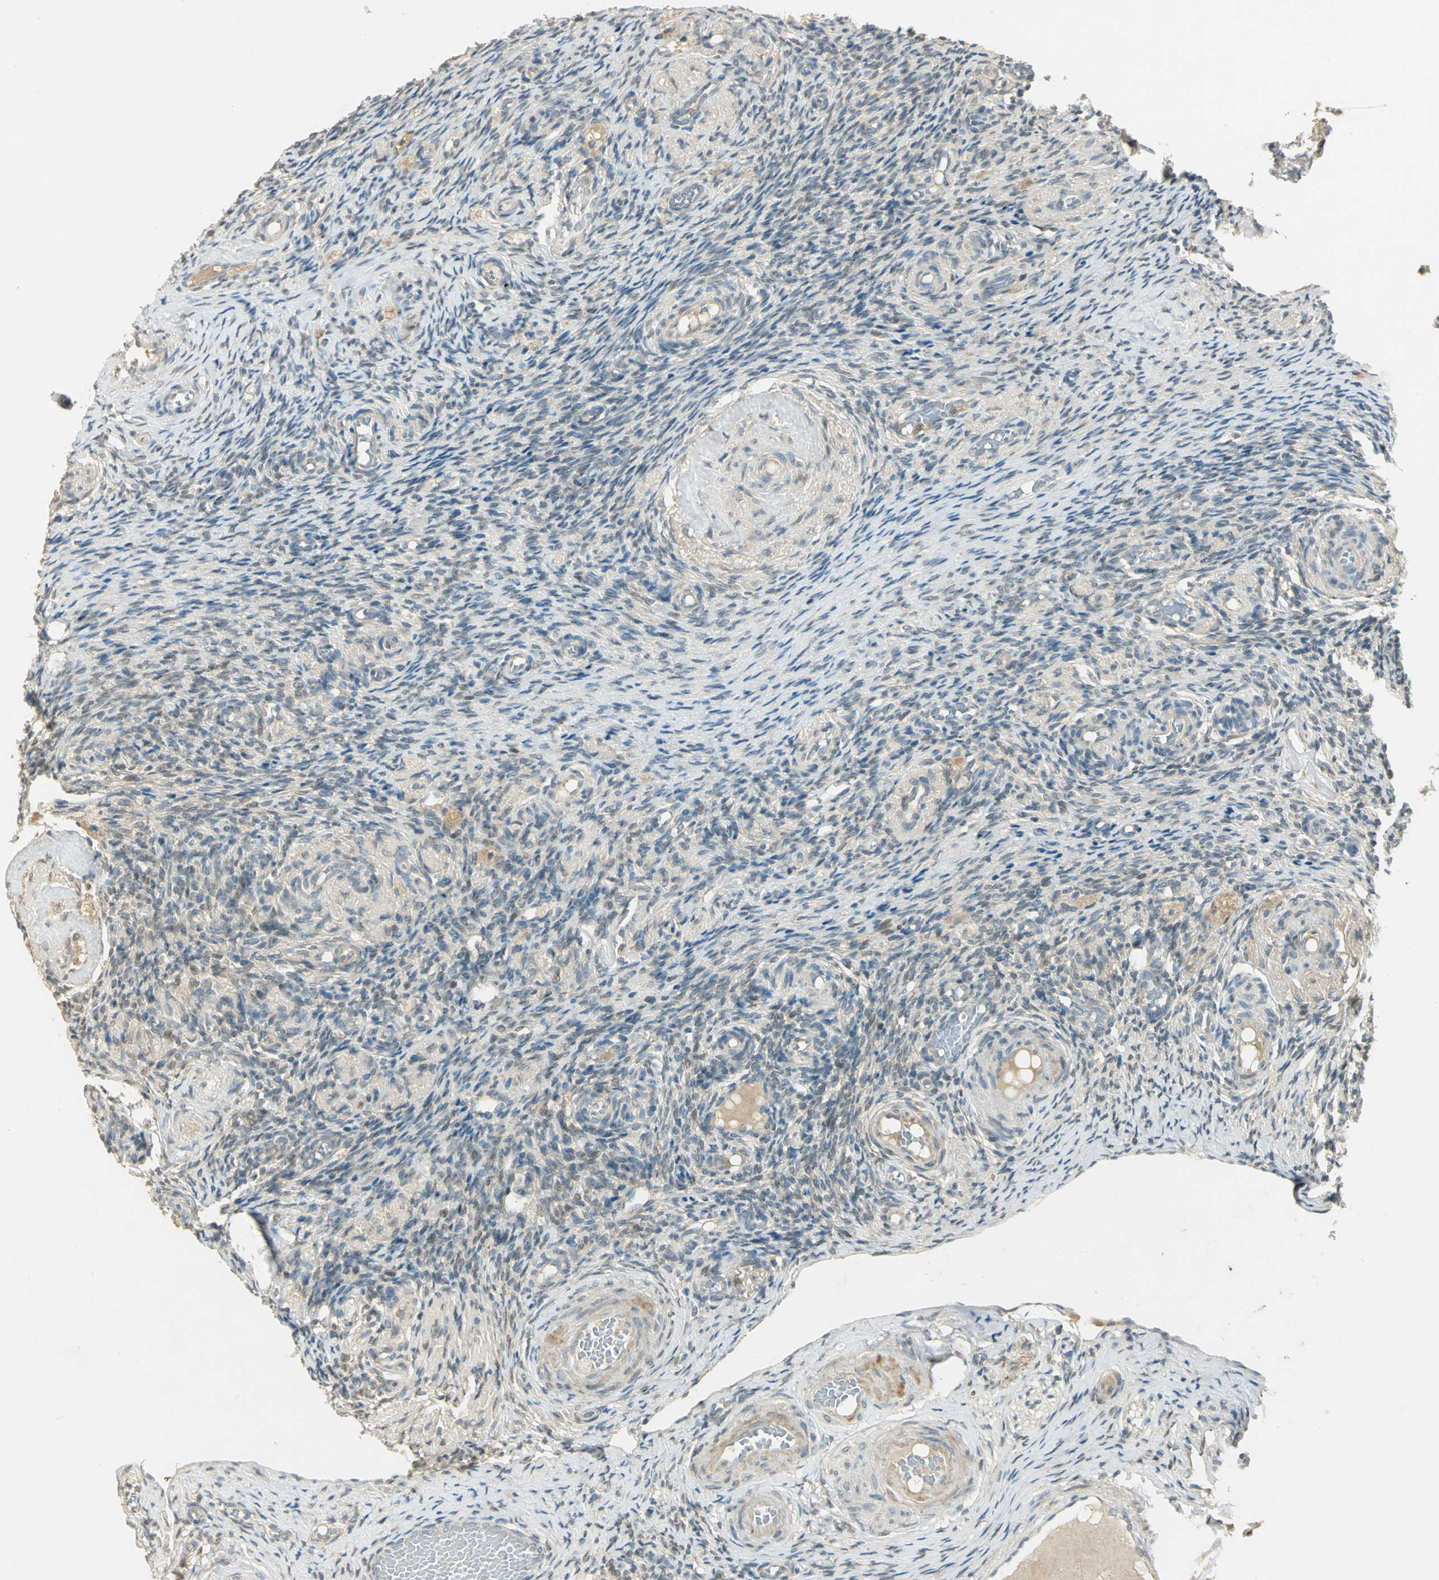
{"staining": {"intensity": "weak", "quantity": "<25%", "location": "cytoplasmic/membranous"}, "tissue": "ovary", "cell_type": "Ovarian stroma cells", "image_type": "normal", "snomed": [{"axis": "morphology", "description": "Normal tissue, NOS"}, {"axis": "topography", "description": "Ovary"}], "caption": "DAB (3,3'-diaminobenzidine) immunohistochemical staining of benign human ovary displays no significant staining in ovarian stroma cells.", "gene": "BIRC2", "patient": {"sex": "female", "age": 60}}